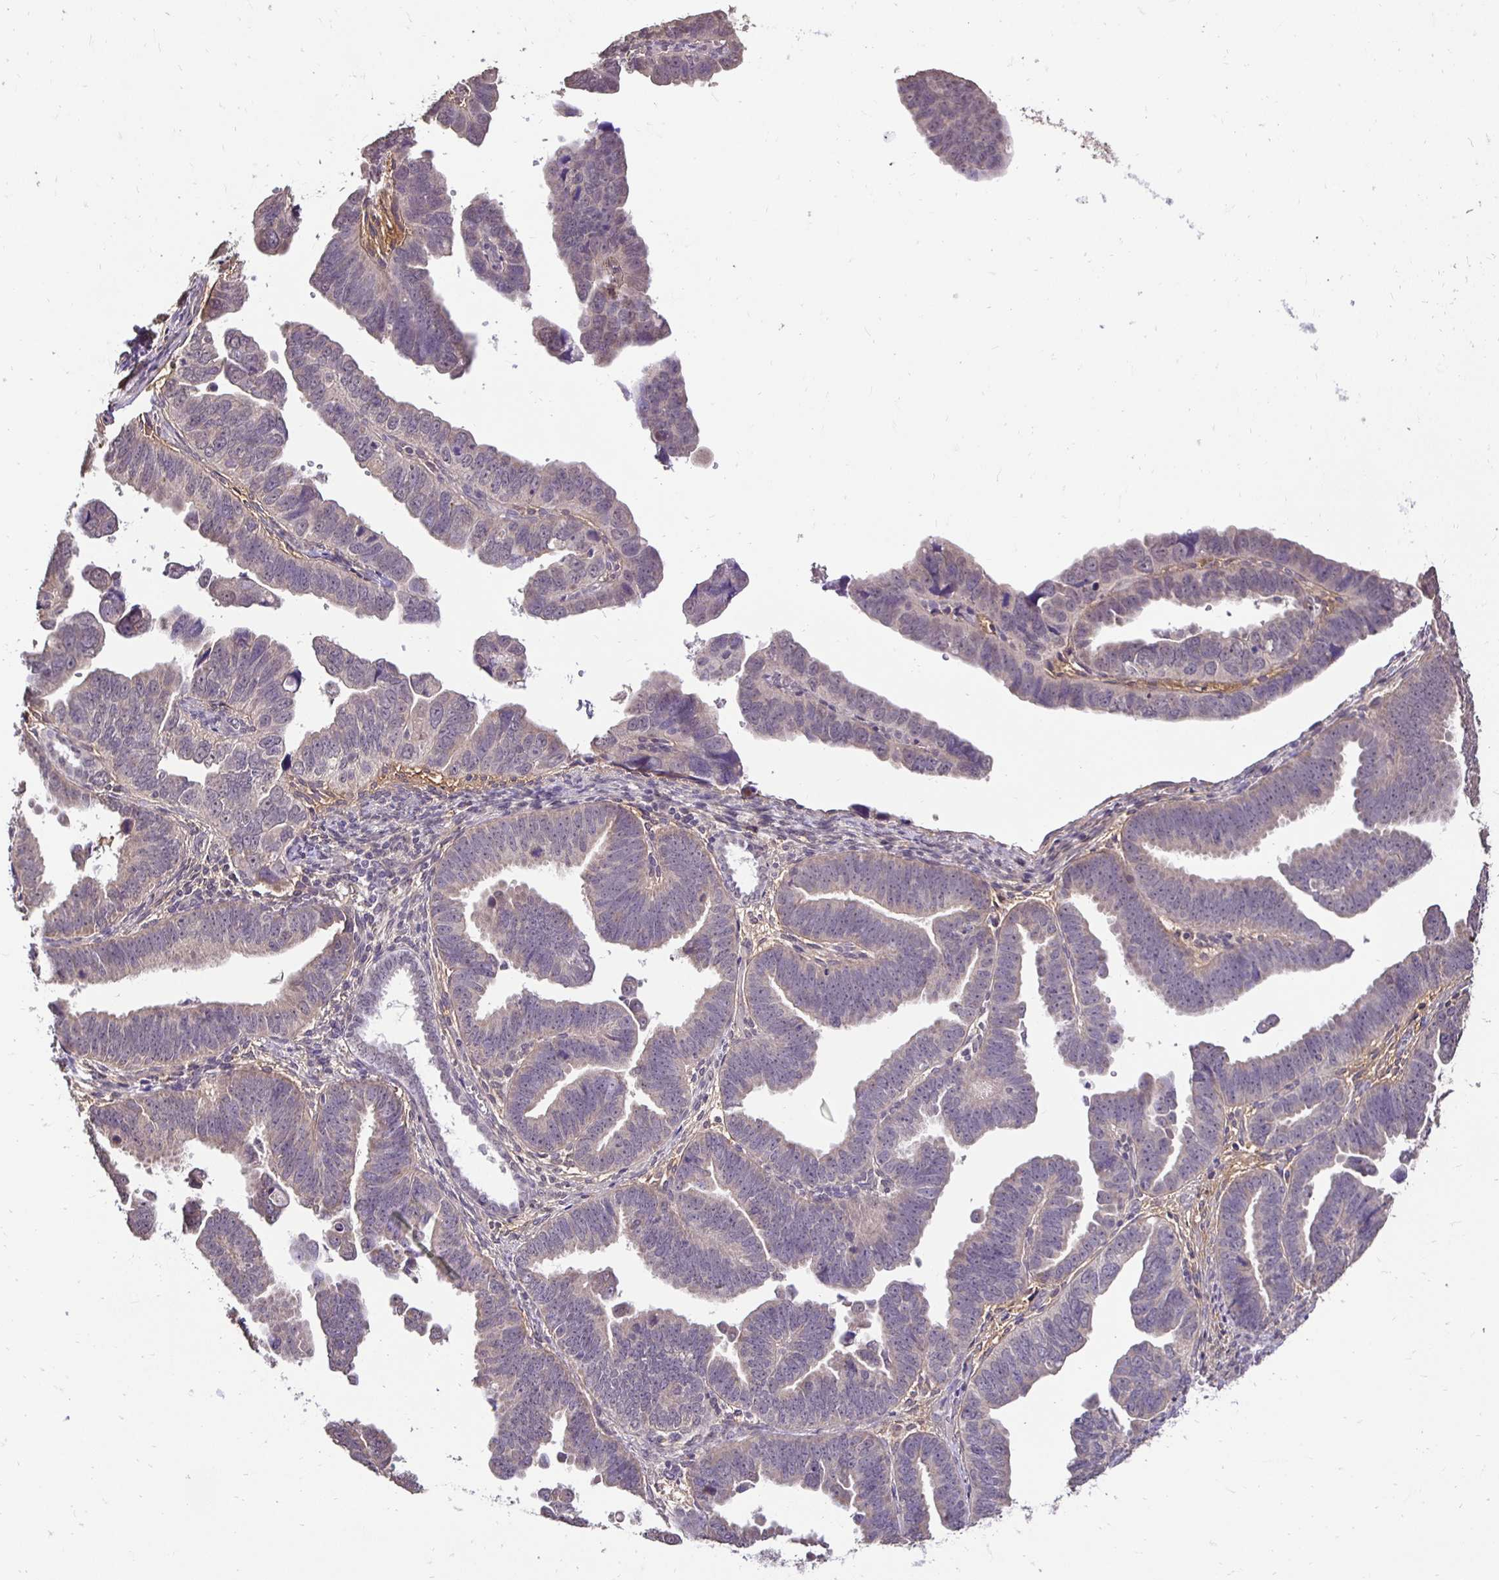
{"staining": {"intensity": "negative", "quantity": "none", "location": "none"}, "tissue": "endometrial cancer", "cell_type": "Tumor cells", "image_type": "cancer", "snomed": [{"axis": "morphology", "description": "Adenocarcinoma, NOS"}, {"axis": "topography", "description": "Endometrium"}], "caption": "Immunohistochemistry (IHC) micrograph of endometrial adenocarcinoma stained for a protein (brown), which displays no positivity in tumor cells.", "gene": "RHEBL1", "patient": {"sex": "female", "age": 75}}